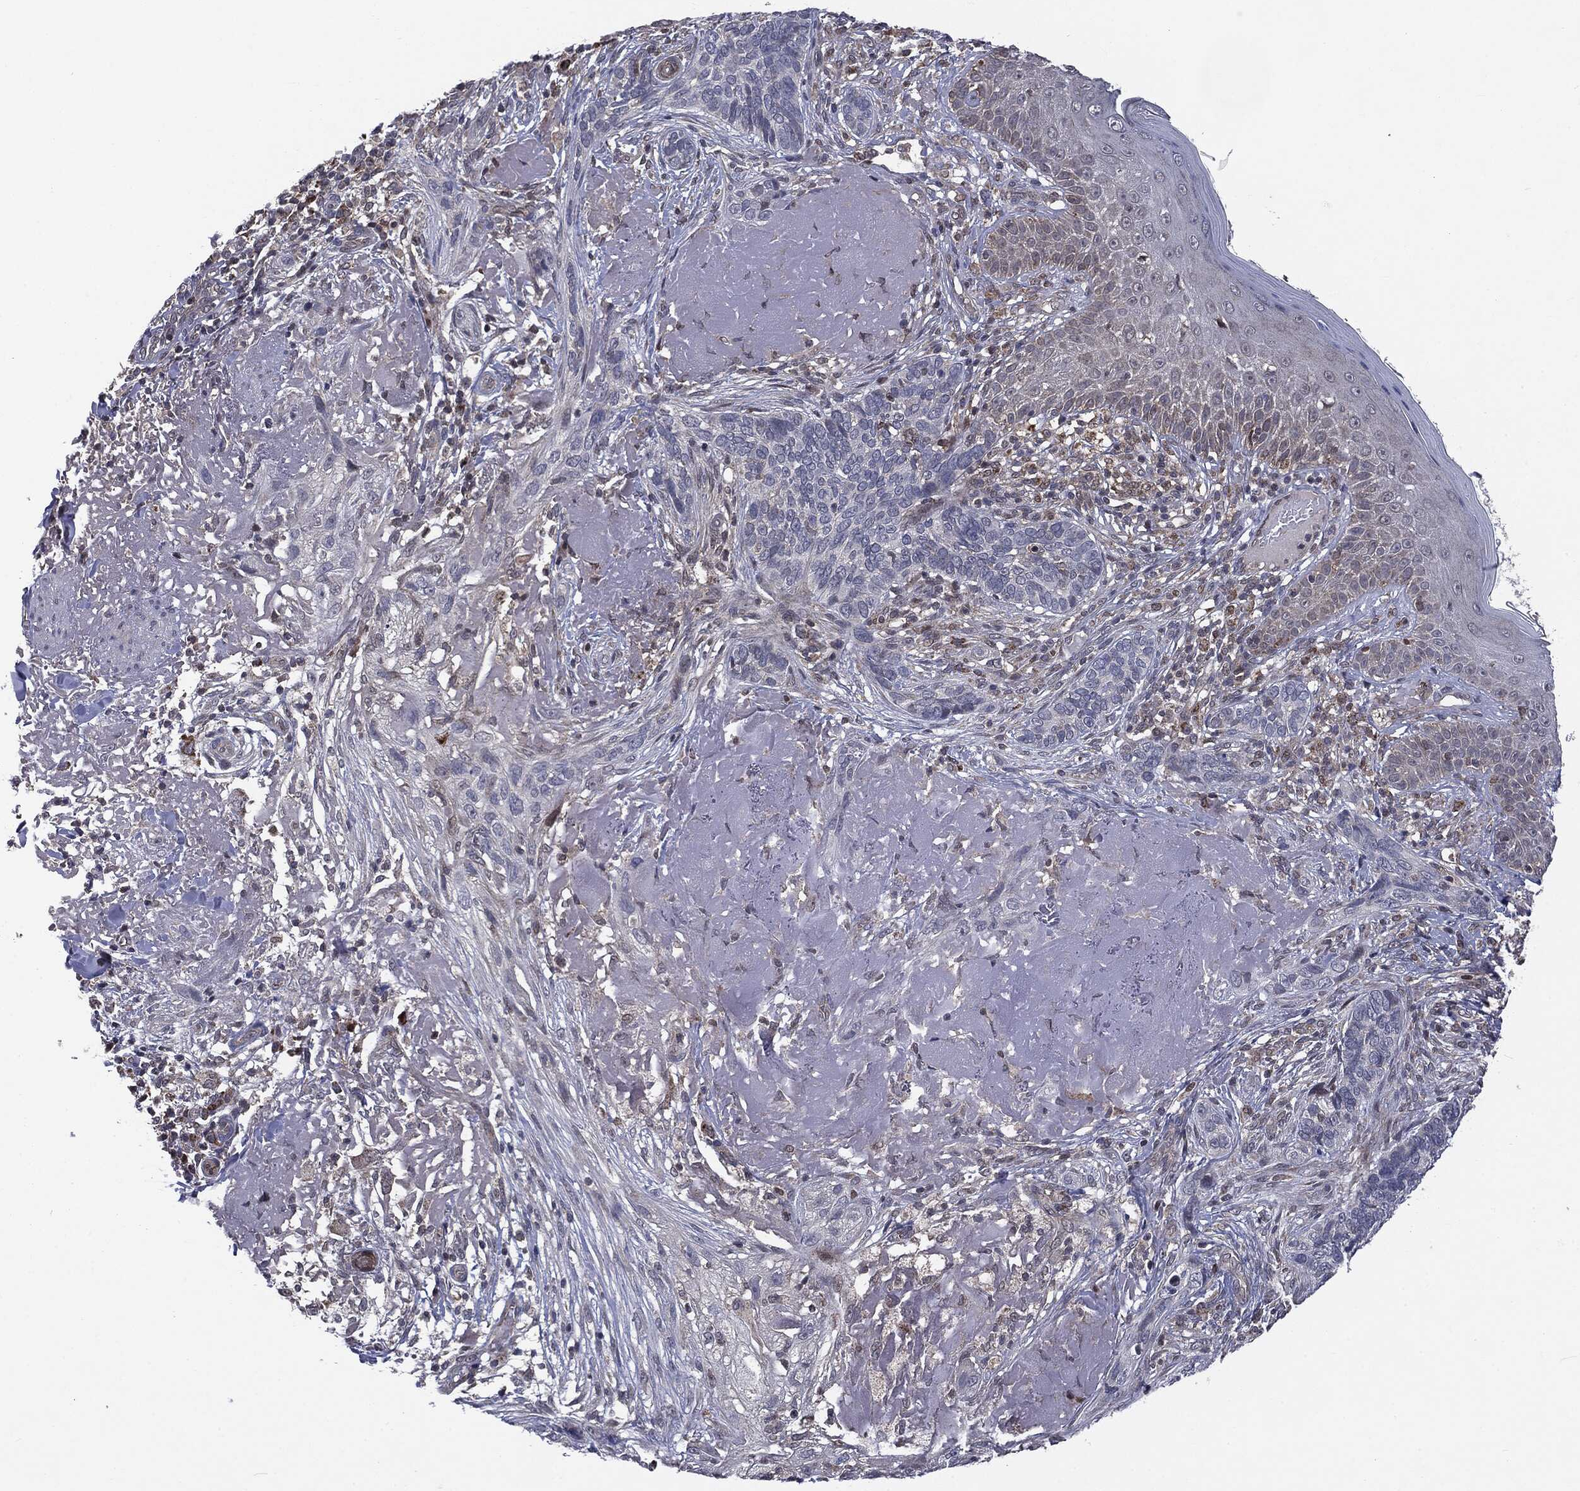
{"staining": {"intensity": "negative", "quantity": "none", "location": "none"}, "tissue": "skin cancer", "cell_type": "Tumor cells", "image_type": "cancer", "snomed": [{"axis": "morphology", "description": "Basal cell carcinoma"}, {"axis": "topography", "description": "Skin"}], "caption": "The photomicrograph shows no staining of tumor cells in skin cancer.", "gene": "PTPA", "patient": {"sex": "male", "age": 91}}